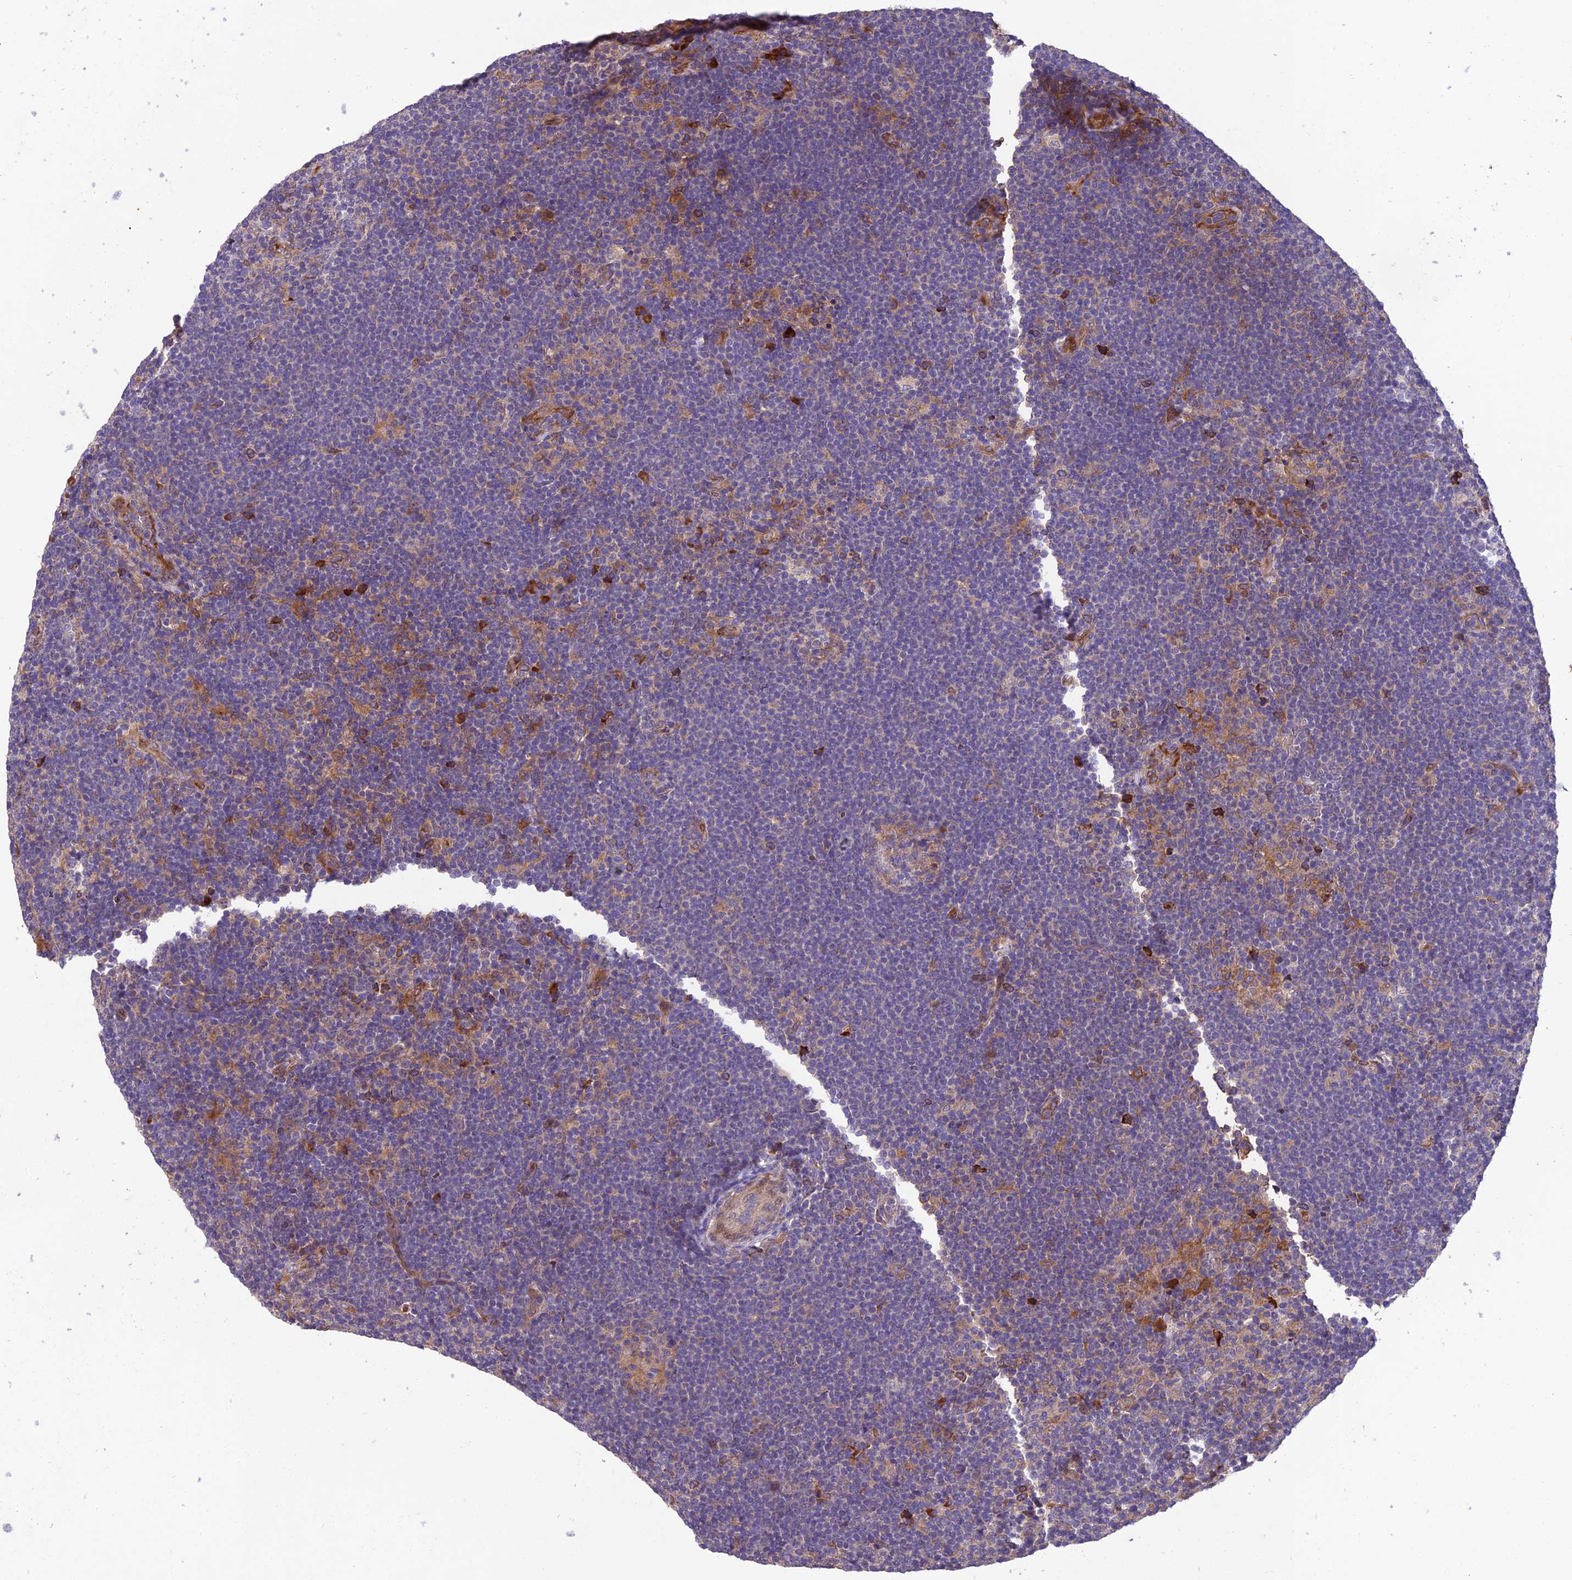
{"staining": {"intensity": "weak", "quantity": "<25%", "location": "cytoplasmic/membranous"}, "tissue": "lymphoma", "cell_type": "Tumor cells", "image_type": "cancer", "snomed": [{"axis": "morphology", "description": "Hodgkin's disease, NOS"}, {"axis": "topography", "description": "Lymph node"}], "caption": "The histopathology image reveals no staining of tumor cells in Hodgkin's disease. (DAB (3,3'-diaminobenzidine) IHC with hematoxylin counter stain).", "gene": "CENPL", "patient": {"sex": "female", "age": 57}}